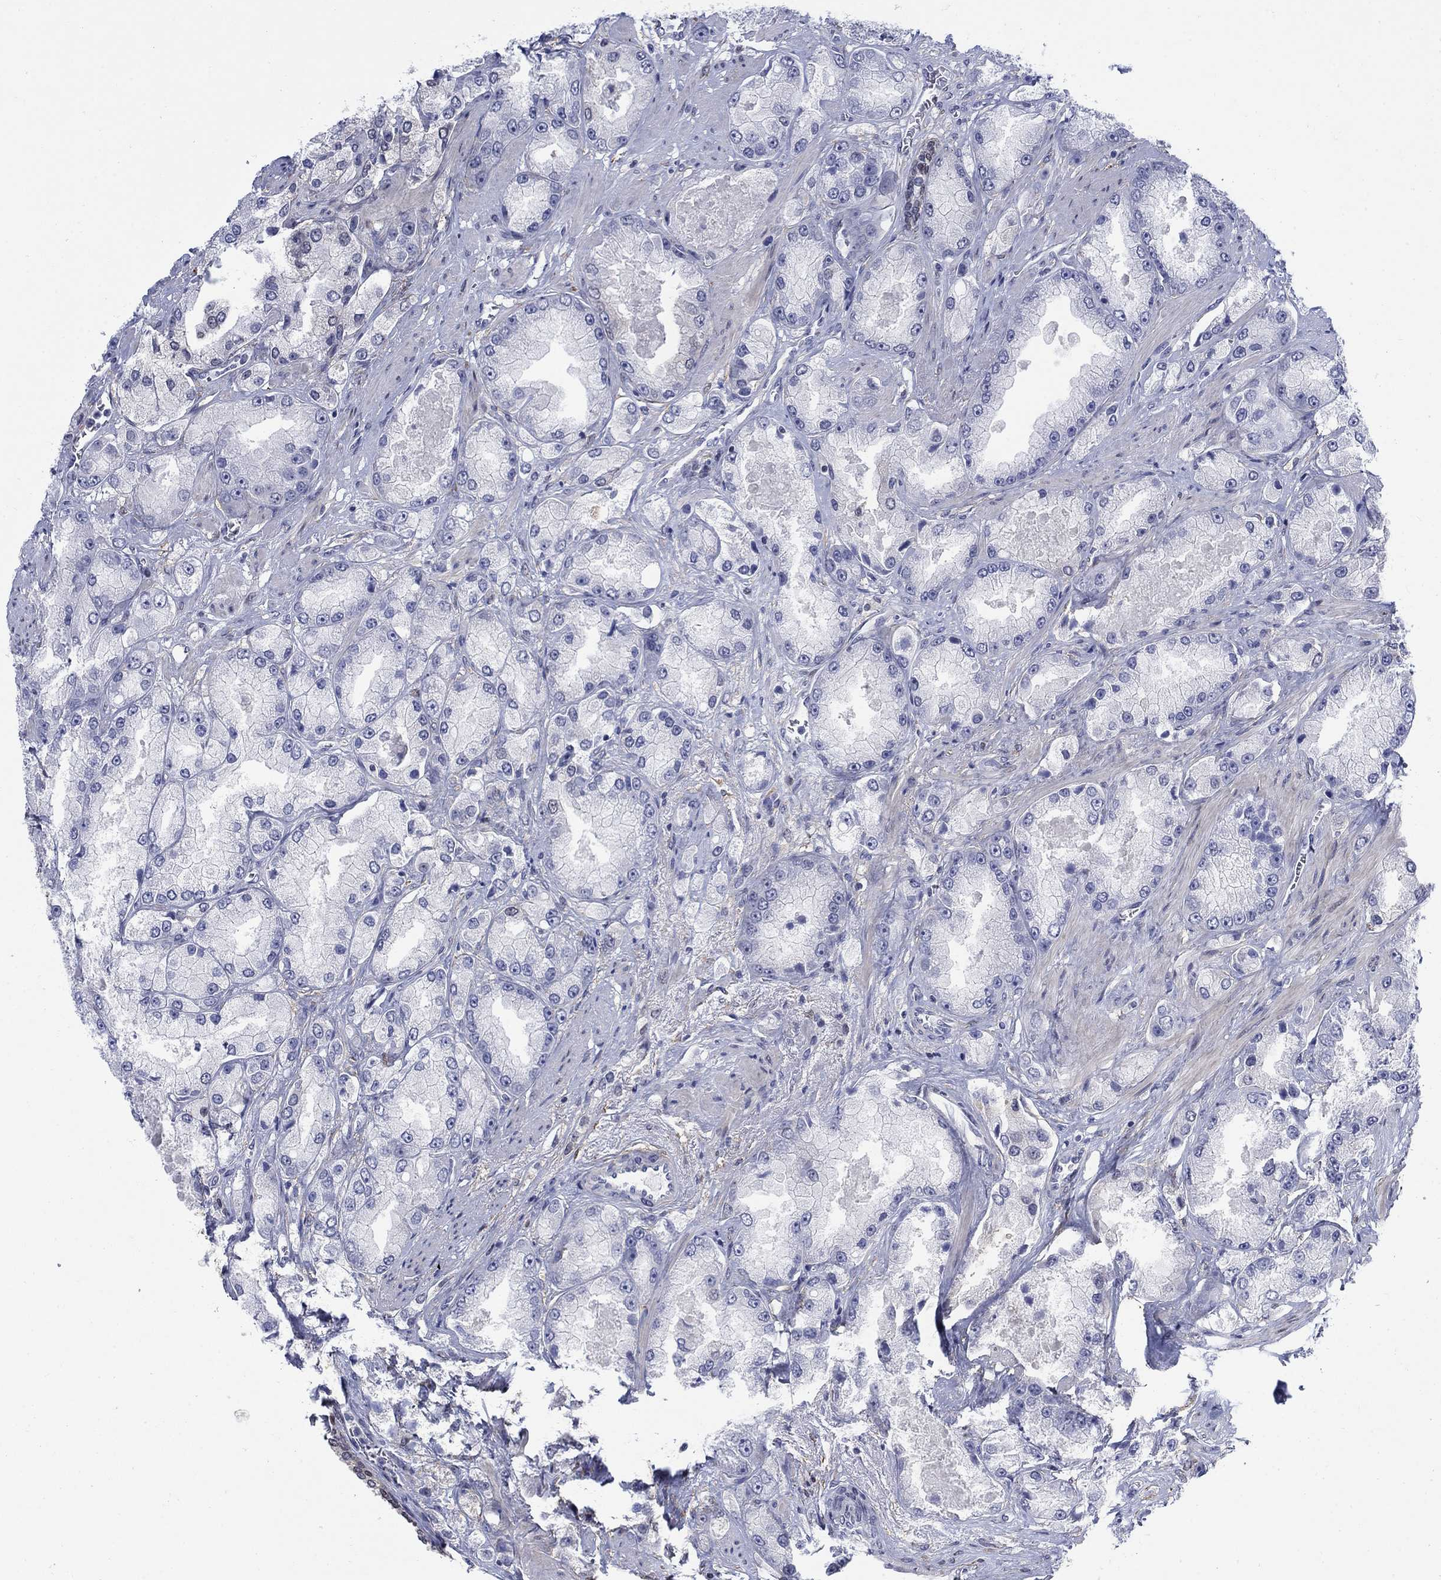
{"staining": {"intensity": "negative", "quantity": "none", "location": "none"}, "tissue": "prostate cancer", "cell_type": "Tumor cells", "image_type": "cancer", "snomed": [{"axis": "morphology", "description": "Adenocarcinoma, NOS"}, {"axis": "topography", "description": "Prostate and seminal vesicle, NOS"}, {"axis": "topography", "description": "Prostate"}], "caption": "DAB (3,3'-diaminobenzidine) immunohistochemical staining of human adenocarcinoma (prostate) exhibits no significant staining in tumor cells.", "gene": "MYO3A", "patient": {"sex": "male", "age": 64}}